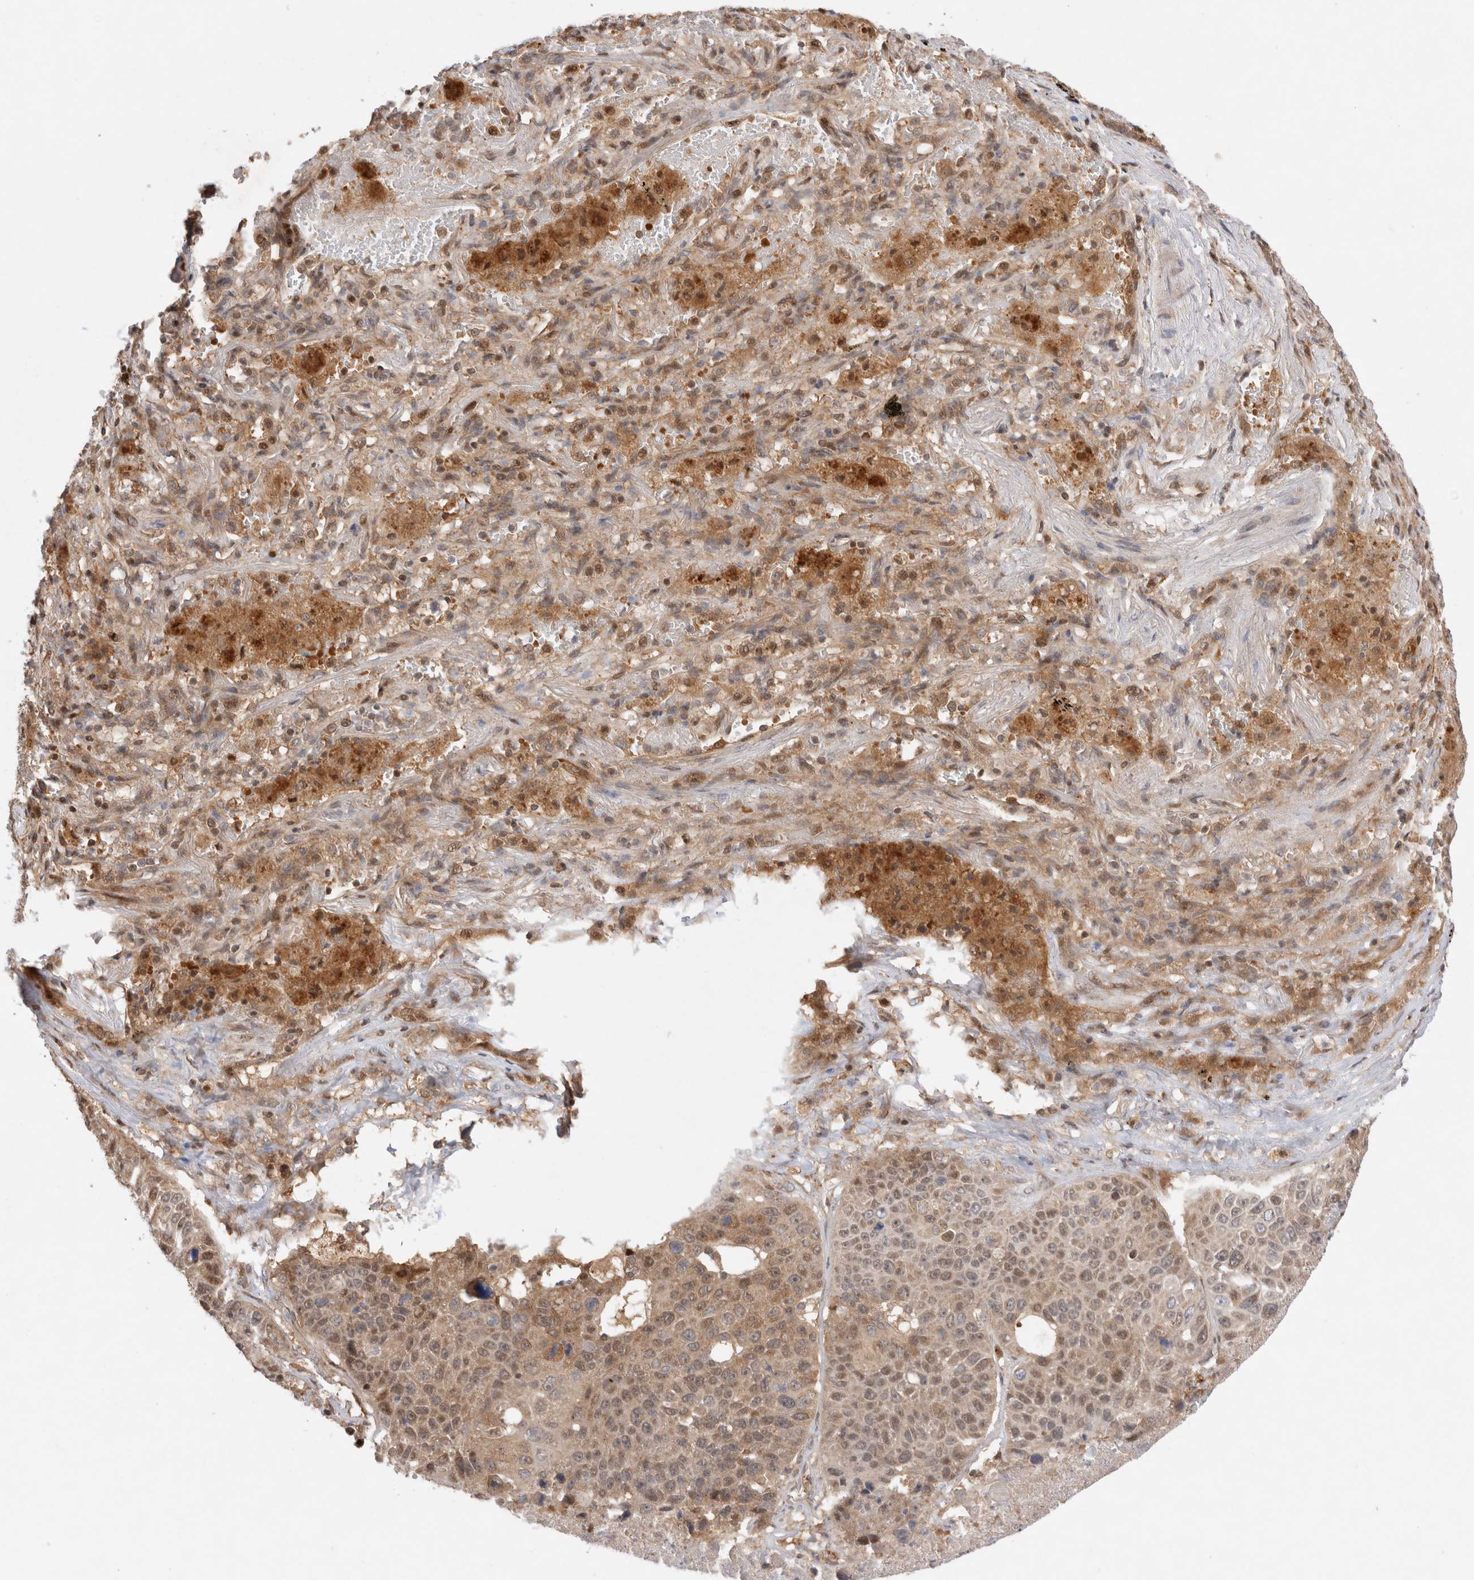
{"staining": {"intensity": "weak", "quantity": ">75%", "location": "cytoplasmic/membranous,nuclear"}, "tissue": "lung cancer", "cell_type": "Tumor cells", "image_type": "cancer", "snomed": [{"axis": "morphology", "description": "Squamous cell carcinoma, NOS"}, {"axis": "topography", "description": "Lung"}], "caption": "Immunohistochemistry (IHC) of lung cancer (squamous cell carcinoma) displays low levels of weak cytoplasmic/membranous and nuclear positivity in about >75% of tumor cells.", "gene": "HTT", "patient": {"sex": "male", "age": 61}}